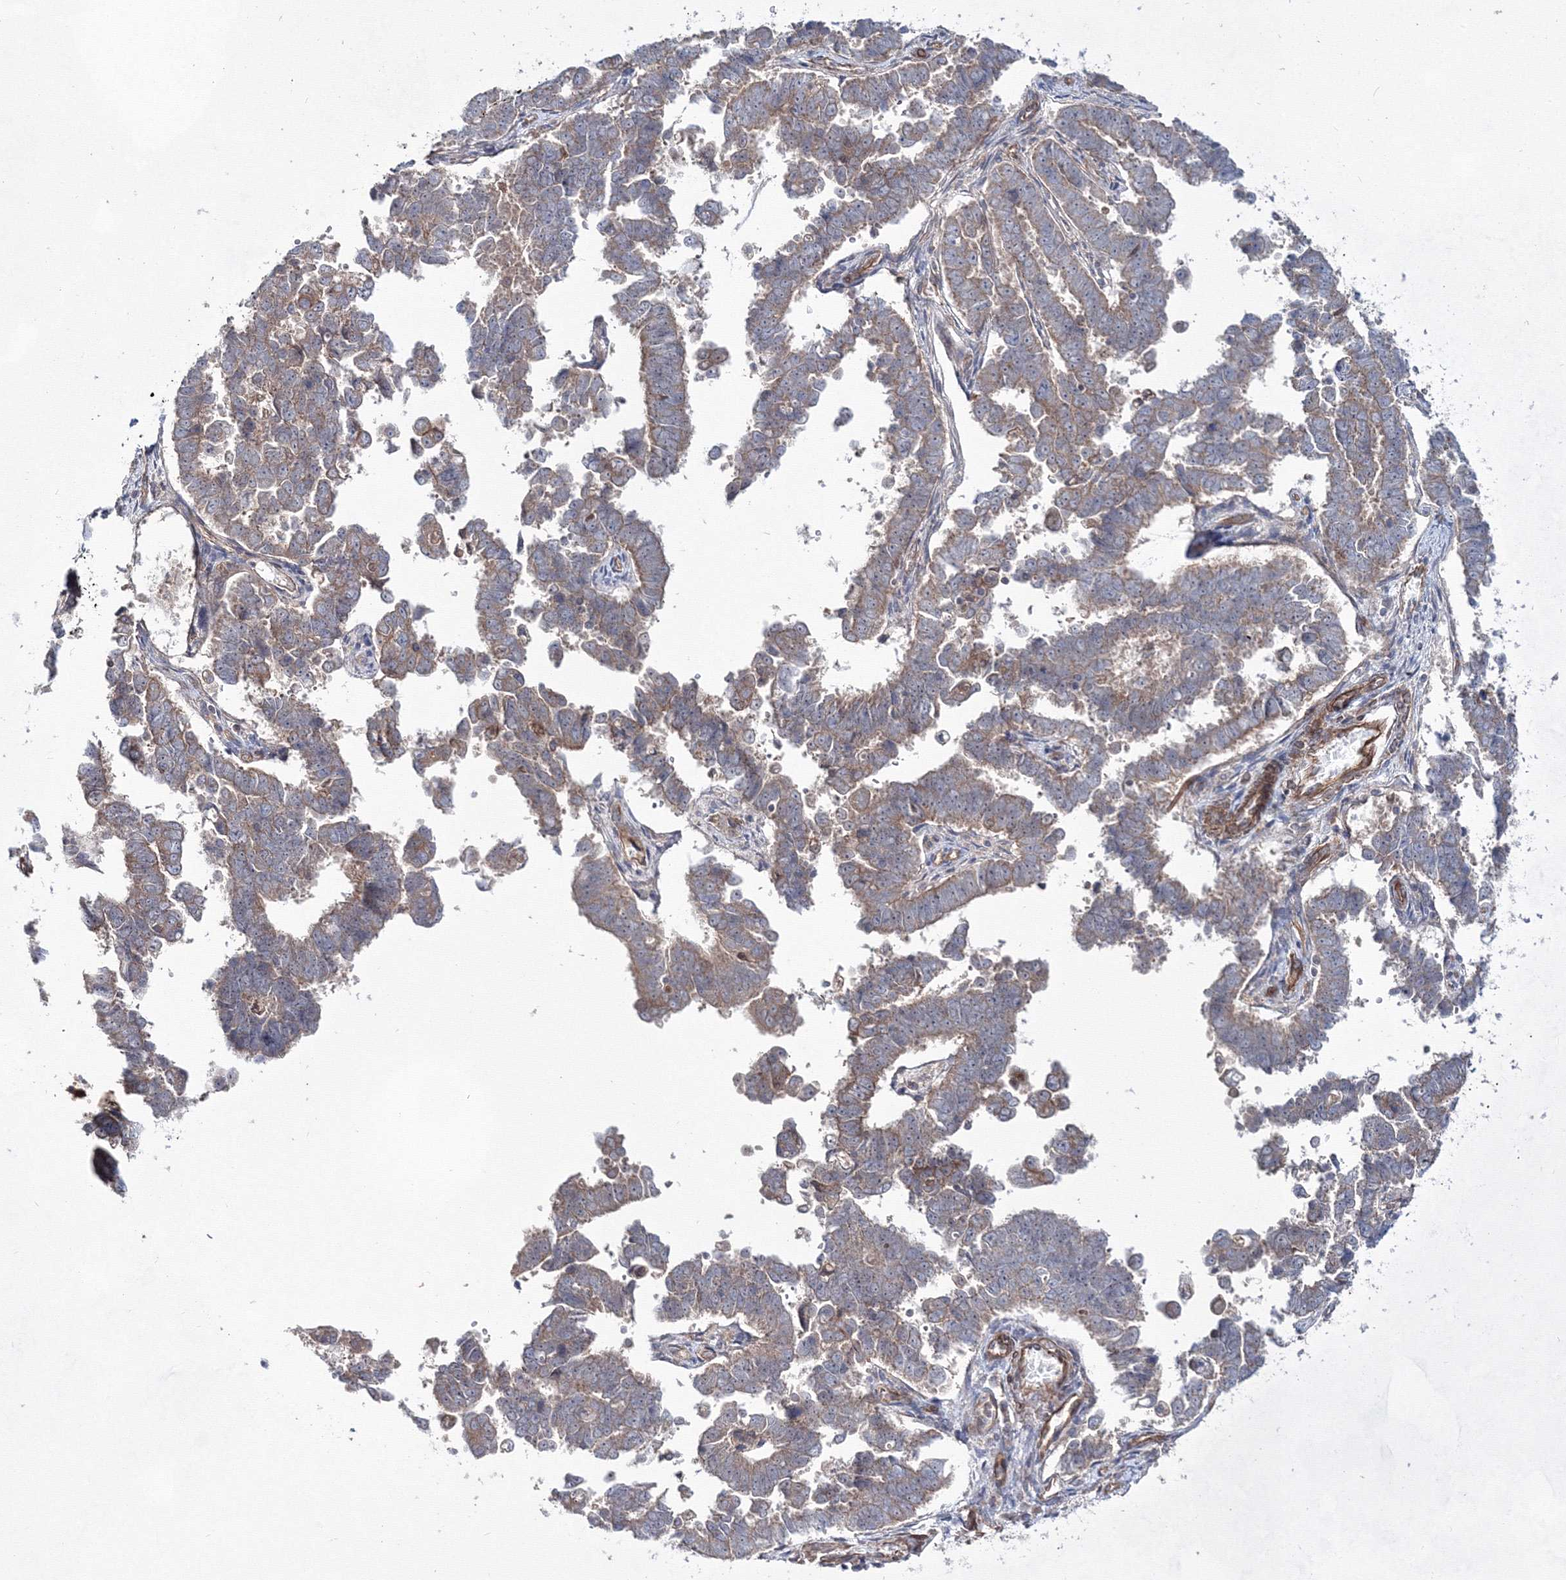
{"staining": {"intensity": "weak", "quantity": ">75%", "location": "cytoplasmic/membranous"}, "tissue": "endometrial cancer", "cell_type": "Tumor cells", "image_type": "cancer", "snomed": [{"axis": "morphology", "description": "Adenocarcinoma, NOS"}, {"axis": "topography", "description": "Endometrium"}], "caption": "Brown immunohistochemical staining in human endometrial adenocarcinoma reveals weak cytoplasmic/membranous positivity in approximately >75% of tumor cells. (Brightfield microscopy of DAB IHC at high magnification).", "gene": "EXOC6", "patient": {"sex": "female", "age": 75}}